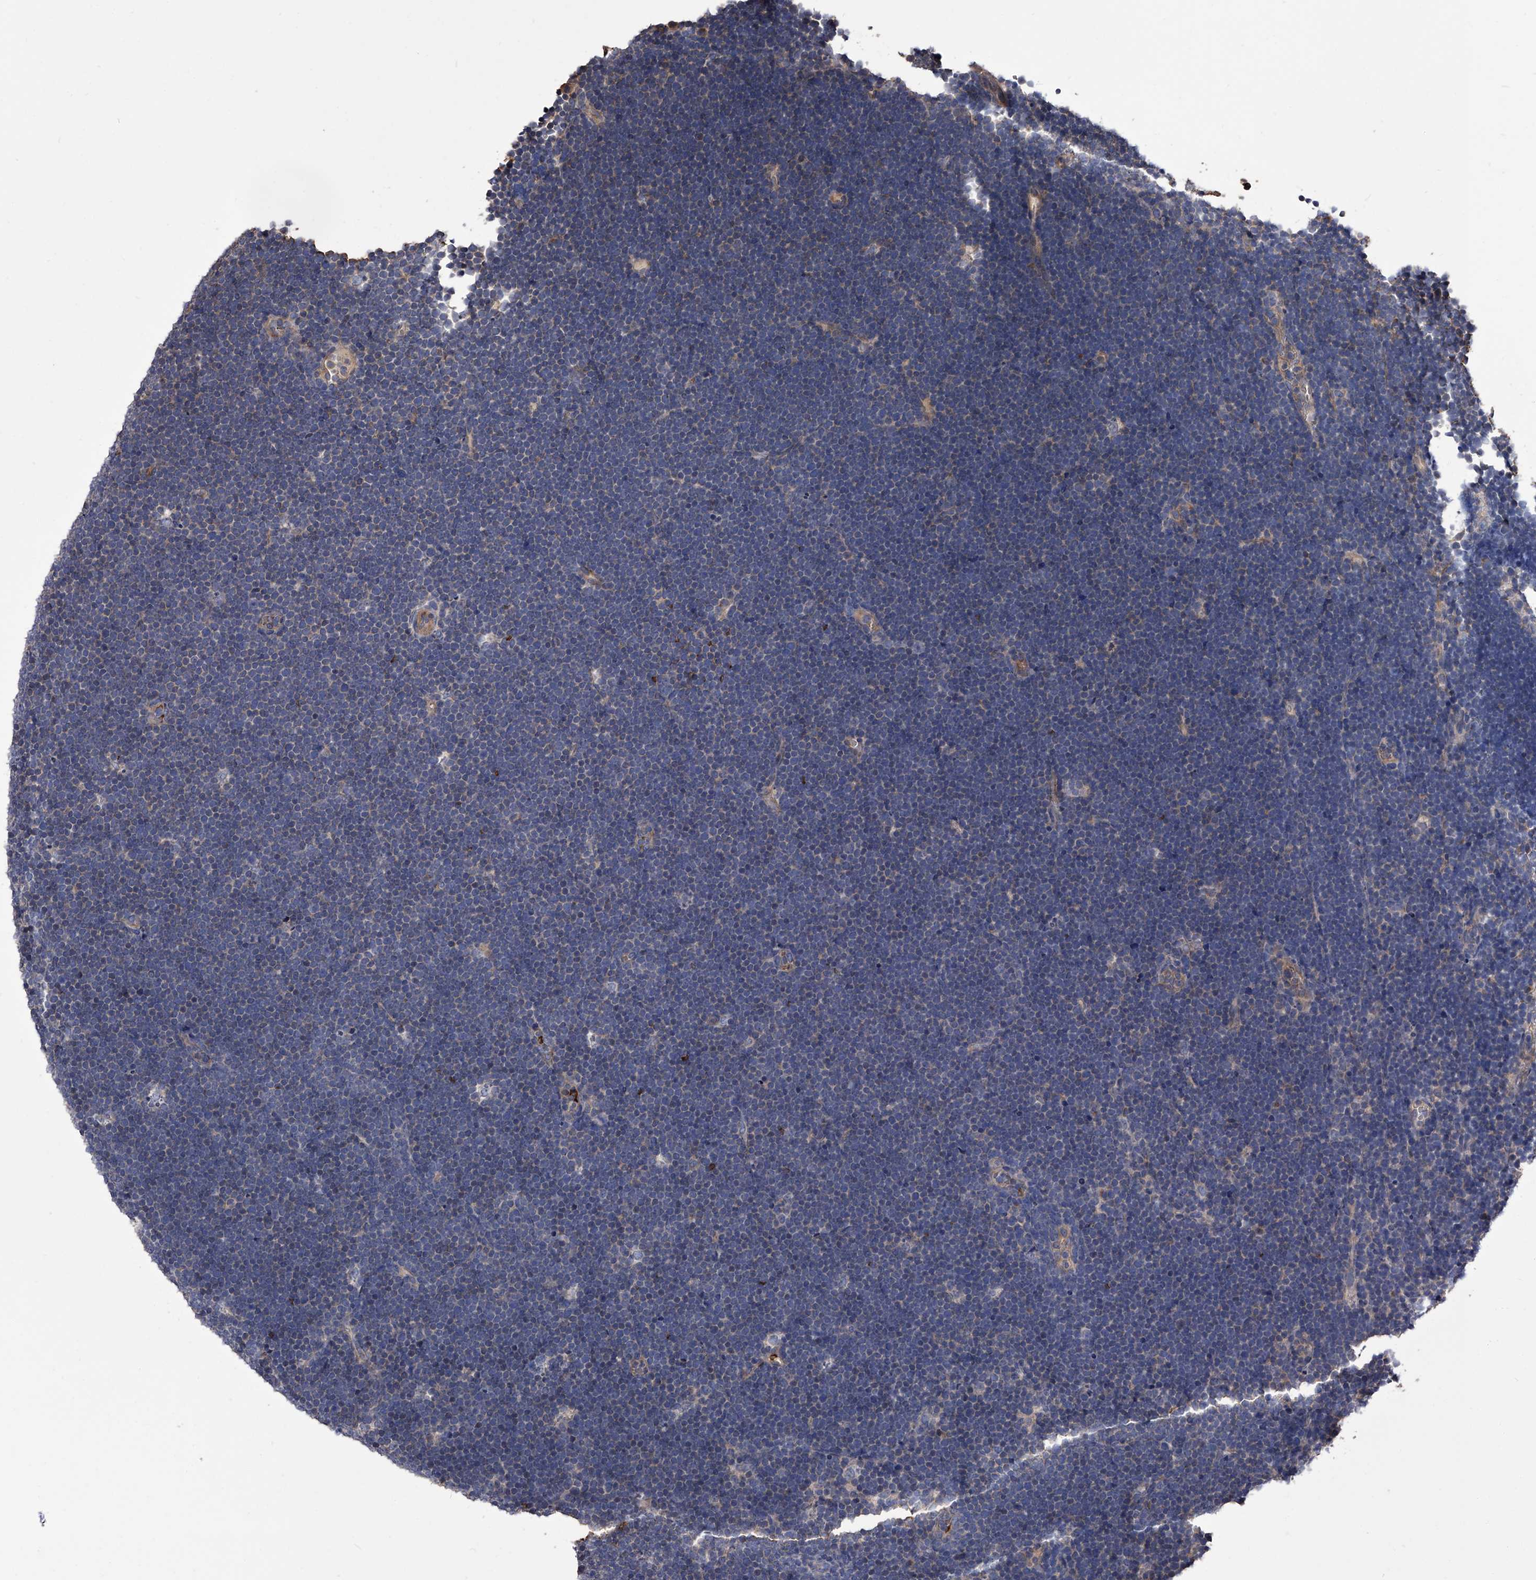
{"staining": {"intensity": "negative", "quantity": "none", "location": "none"}, "tissue": "lymphoma", "cell_type": "Tumor cells", "image_type": "cancer", "snomed": [{"axis": "morphology", "description": "Malignant lymphoma, non-Hodgkin's type, High grade"}, {"axis": "topography", "description": "Lymph node"}], "caption": "High magnification brightfield microscopy of lymphoma stained with DAB (brown) and counterstained with hematoxylin (blue): tumor cells show no significant positivity.", "gene": "STK36", "patient": {"sex": "male", "age": 13}}